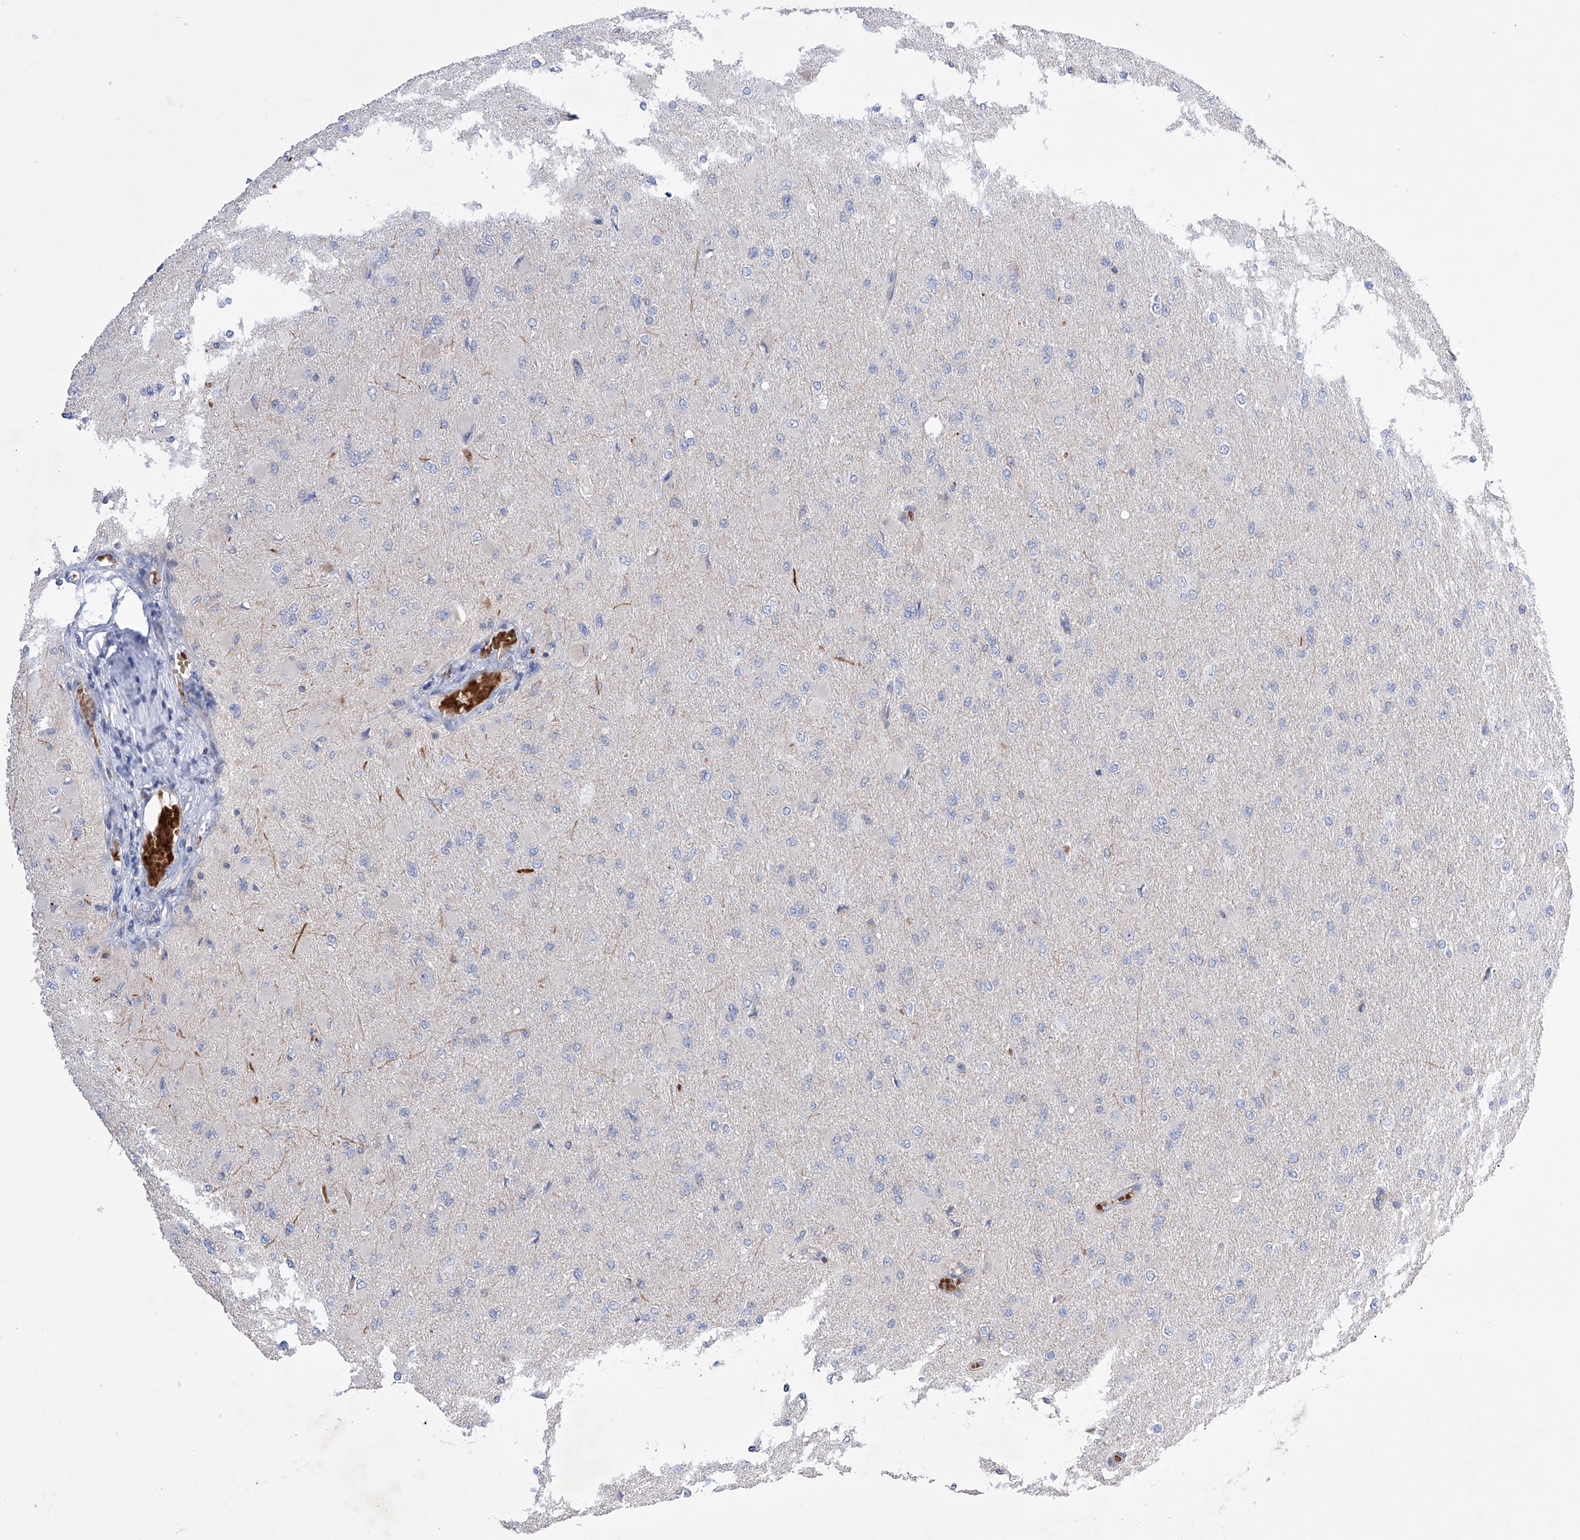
{"staining": {"intensity": "negative", "quantity": "none", "location": "none"}, "tissue": "glioma", "cell_type": "Tumor cells", "image_type": "cancer", "snomed": [{"axis": "morphology", "description": "Glioma, malignant, High grade"}, {"axis": "topography", "description": "Cerebral cortex"}], "caption": "Protein analysis of glioma reveals no significant positivity in tumor cells.", "gene": "NFATC4", "patient": {"sex": "female", "age": 36}}